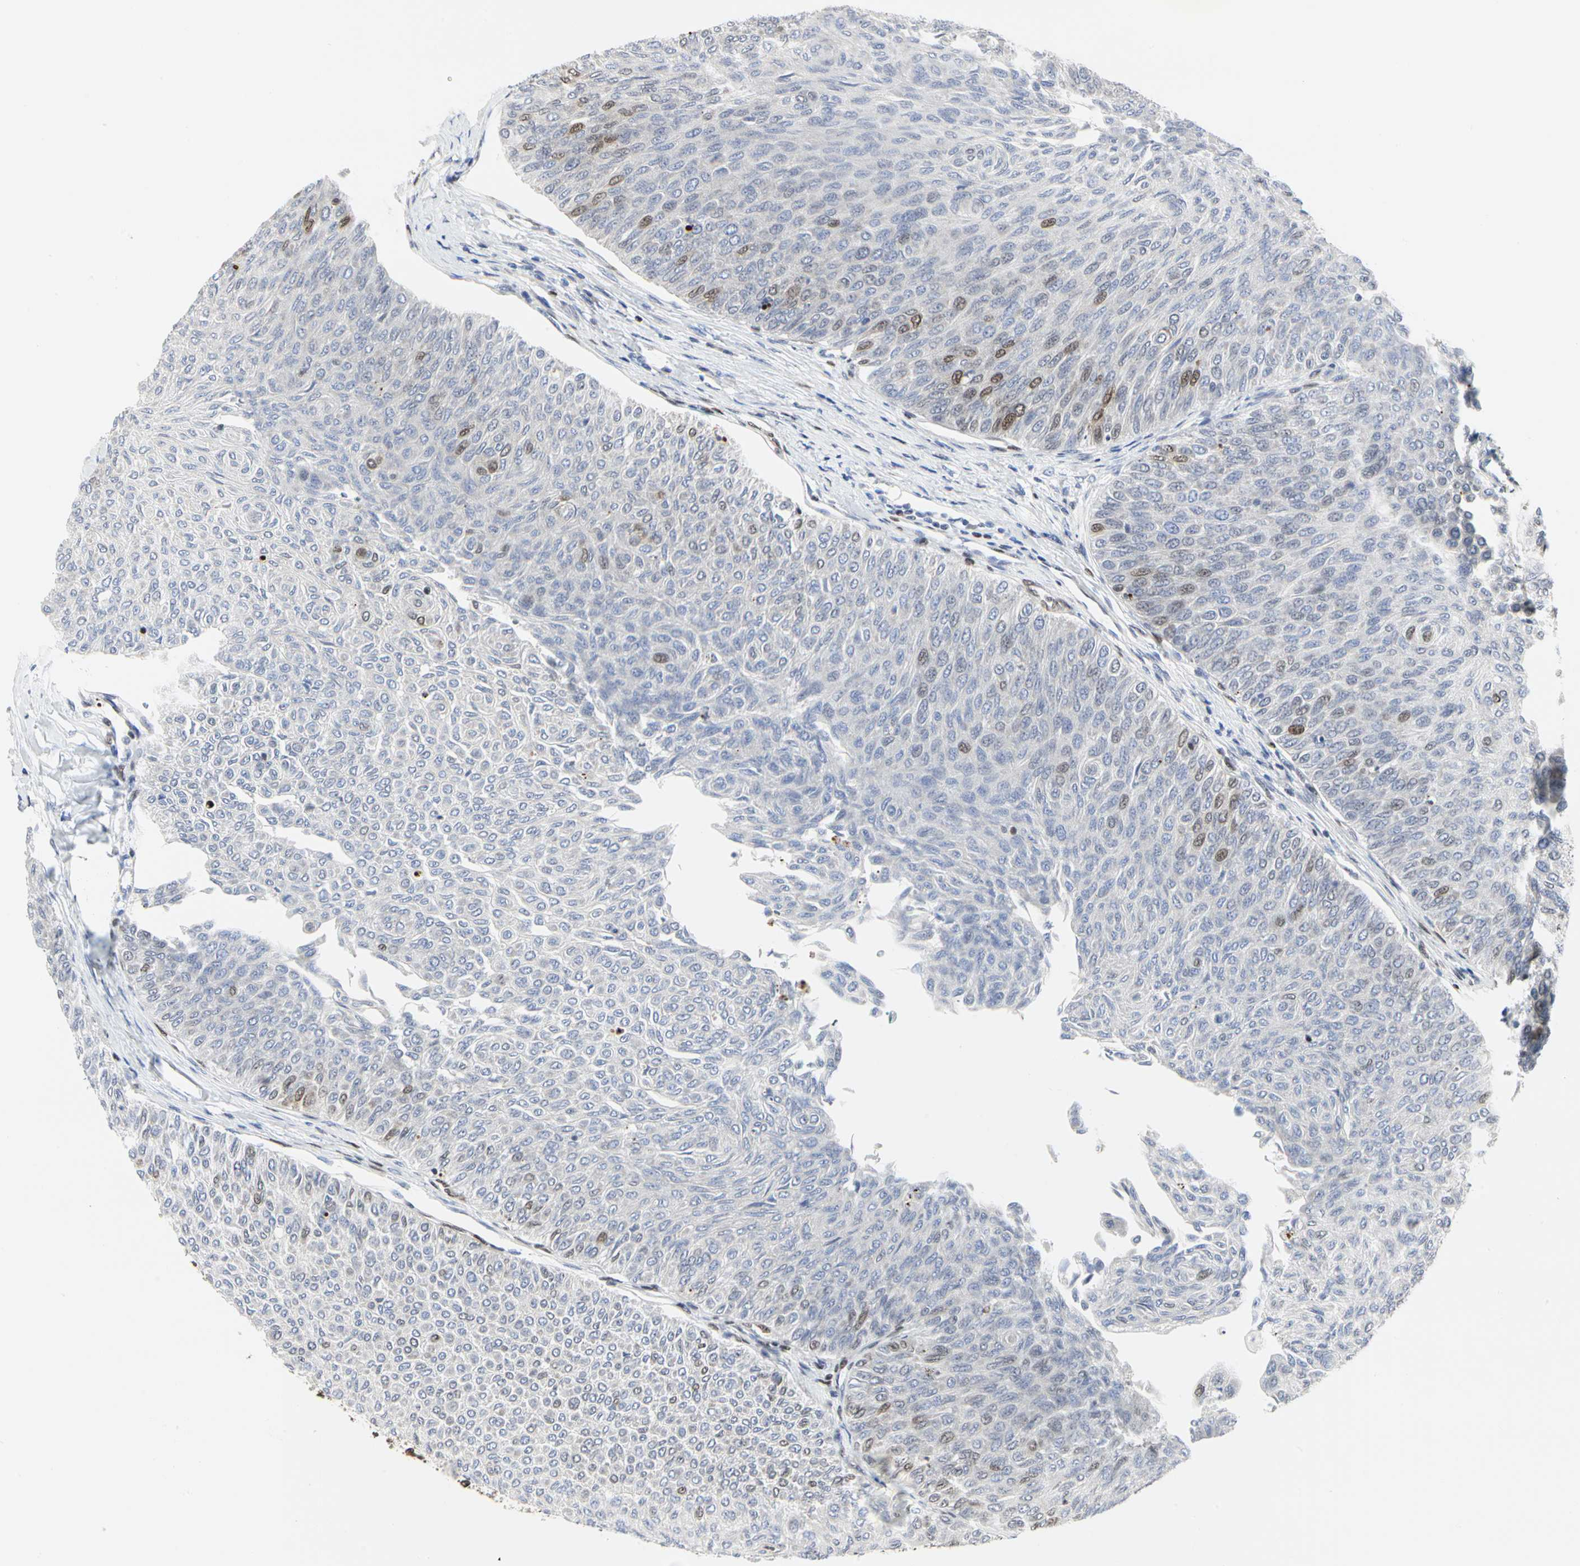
{"staining": {"intensity": "weak", "quantity": "<25%", "location": "nuclear"}, "tissue": "urothelial cancer", "cell_type": "Tumor cells", "image_type": "cancer", "snomed": [{"axis": "morphology", "description": "Urothelial carcinoma, Low grade"}, {"axis": "topography", "description": "Urinary bladder"}], "caption": "A high-resolution histopathology image shows immunohistochemistry staining of urothelial cancer, which shows no significant positivity in tumor cells.", "gene": "PRMT3", "patient": {"sex": "male", "age": 78}}